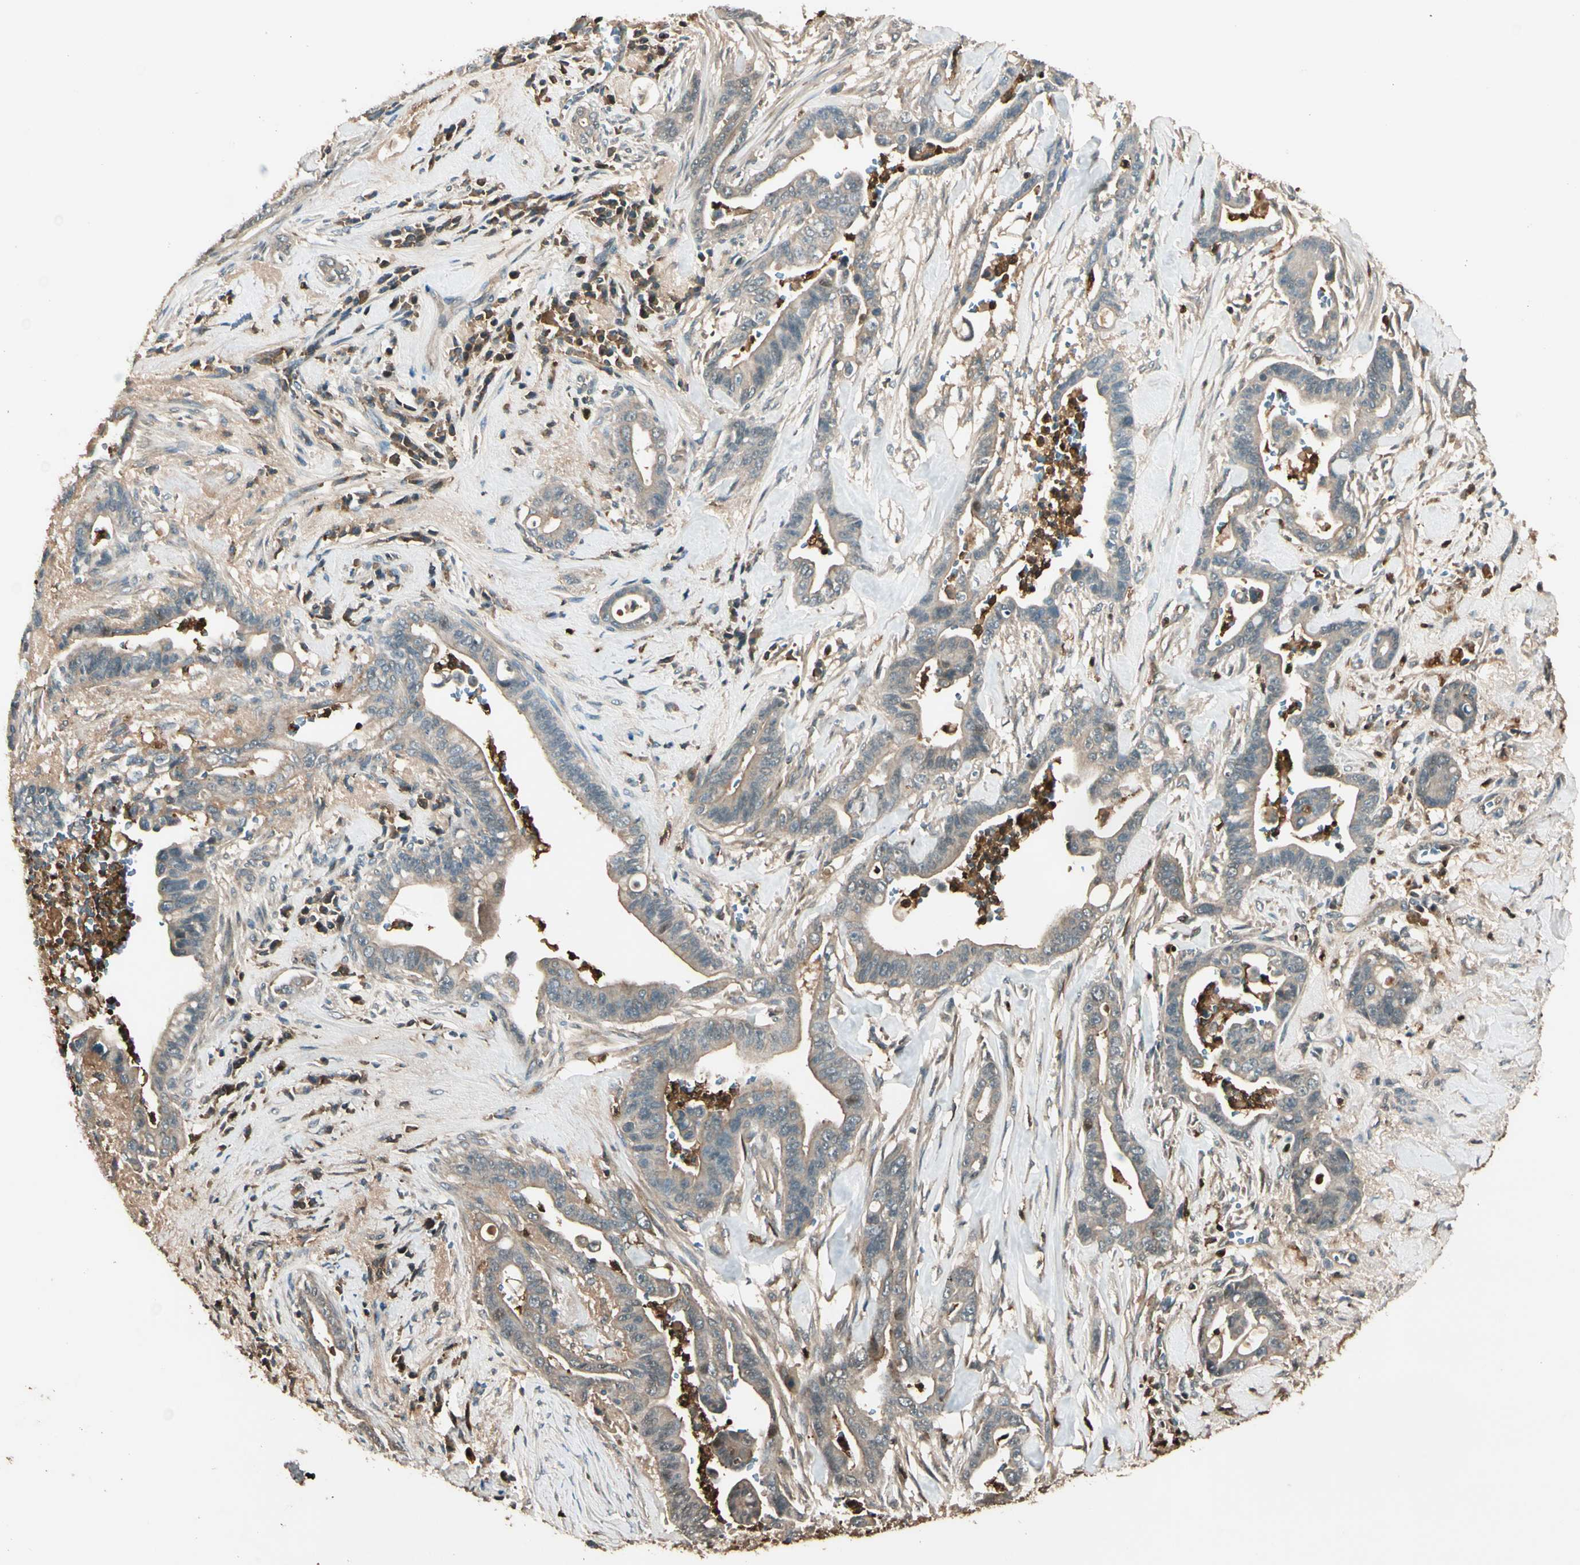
{"staining": {"intensity": "weak", "quantity": ">75%", "location": "cytoplasmic/membranous"}, "tissue": "pancreatic cancer", "cell_type": "Tumor cells", "image_type": "cancer", "snomed": [{"axis": "morphology", "description": "Adenocarcinoma, NOS"}, {"axis": "topography", "description": "Pancreas"}], "caption": "Adenocarcinoma (pancreatic) stained with a protein marker shows weak staining in tumor cells.", "gene": "STX11", "patient": {"sex": "male", "age": 70}}